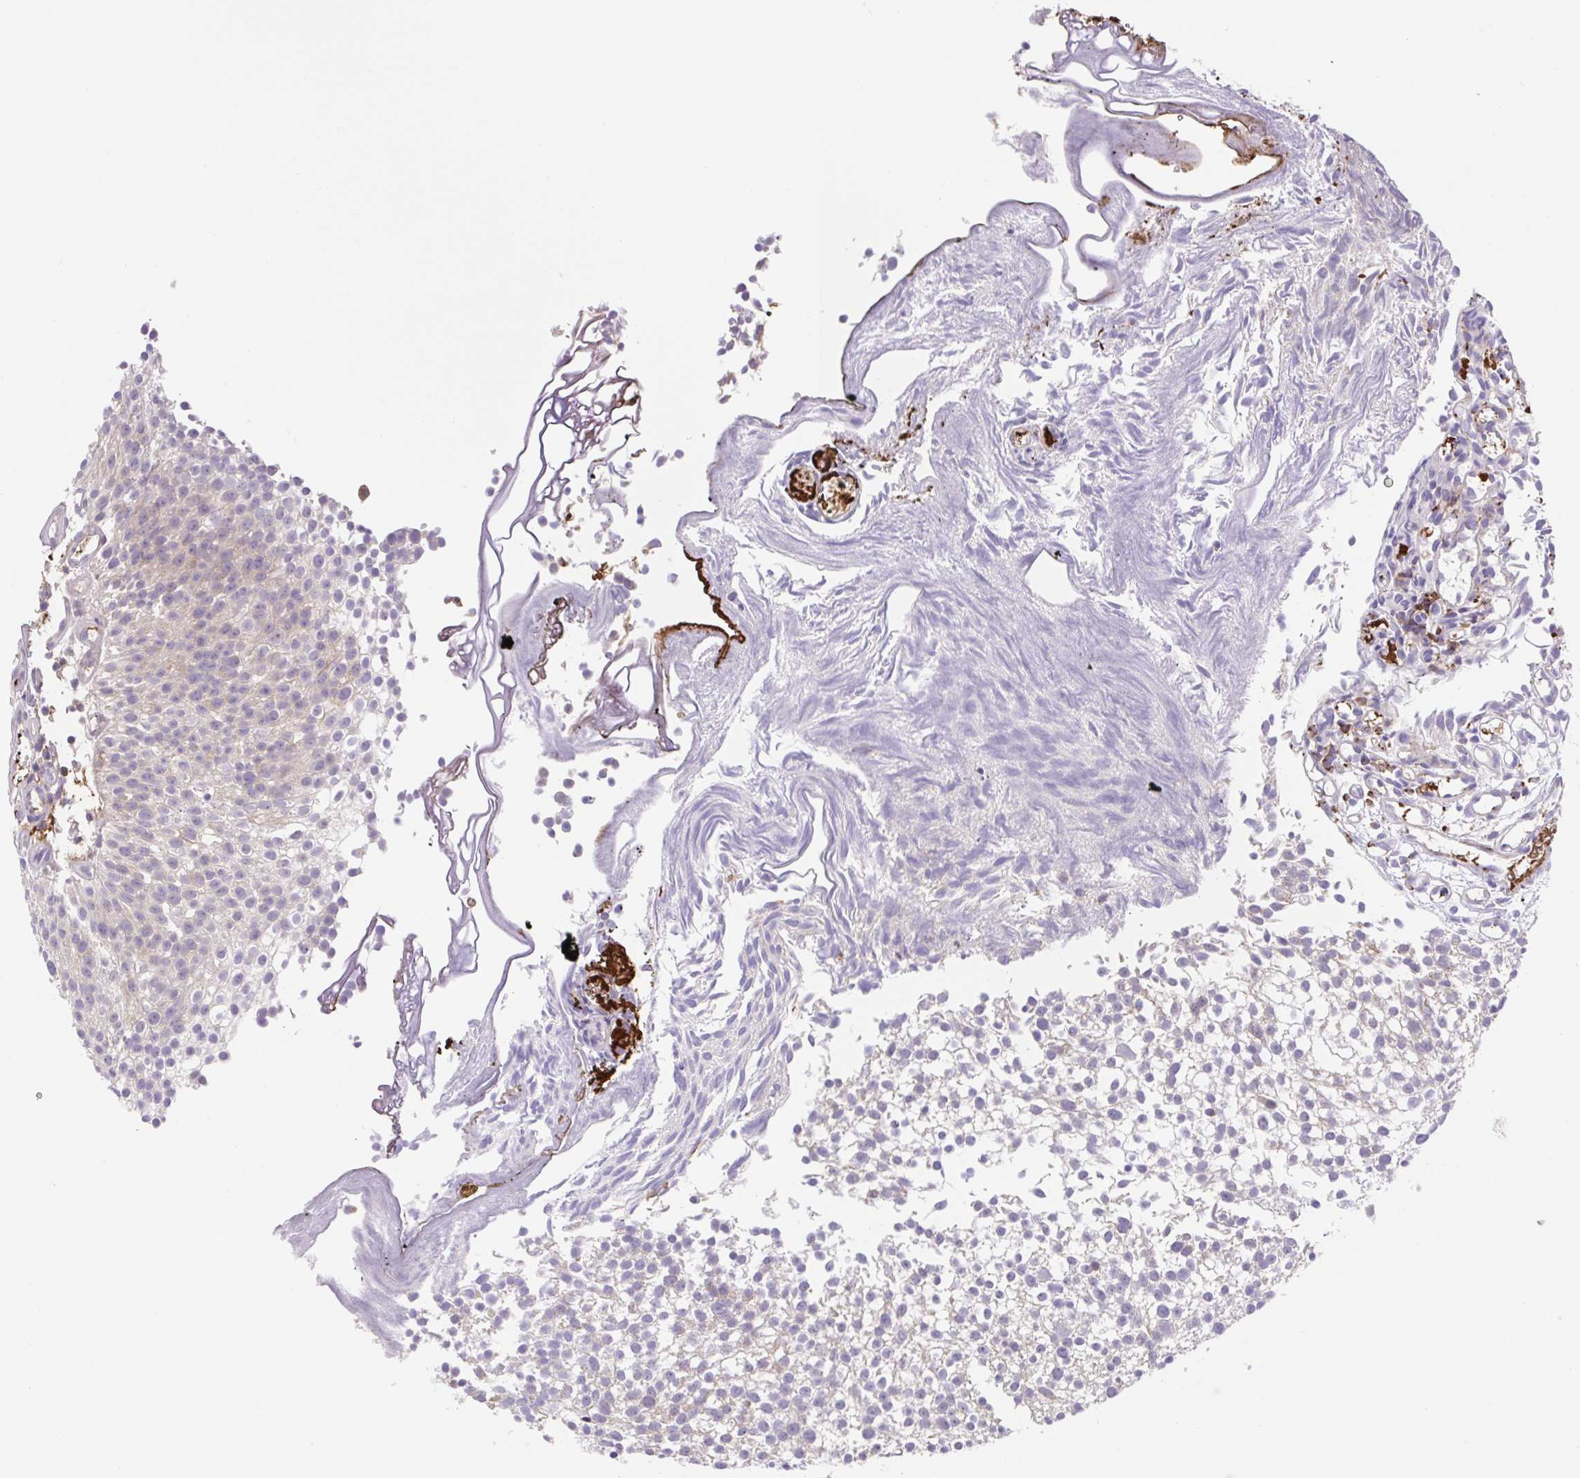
{"staining": {"intensity": "negative", "quantity": "none", "location": "none"}, "tissue": "urothelial cancer", "cell_type": "Tumor cells", "image_type": "cancer", "snomed": [{"axis": "morphology", "description": "Urothelial carcinoma, Low grade"}, {"axis": "topography", "description": "Urinary bladder"}], "caption": "This is an immunohistochemistry (IHC) photomicrograph of human urothelial cancer. There is no positivity in tumor cells.", "gene": "TPRG1", "patient": {"sex": "male", "age": 70}}